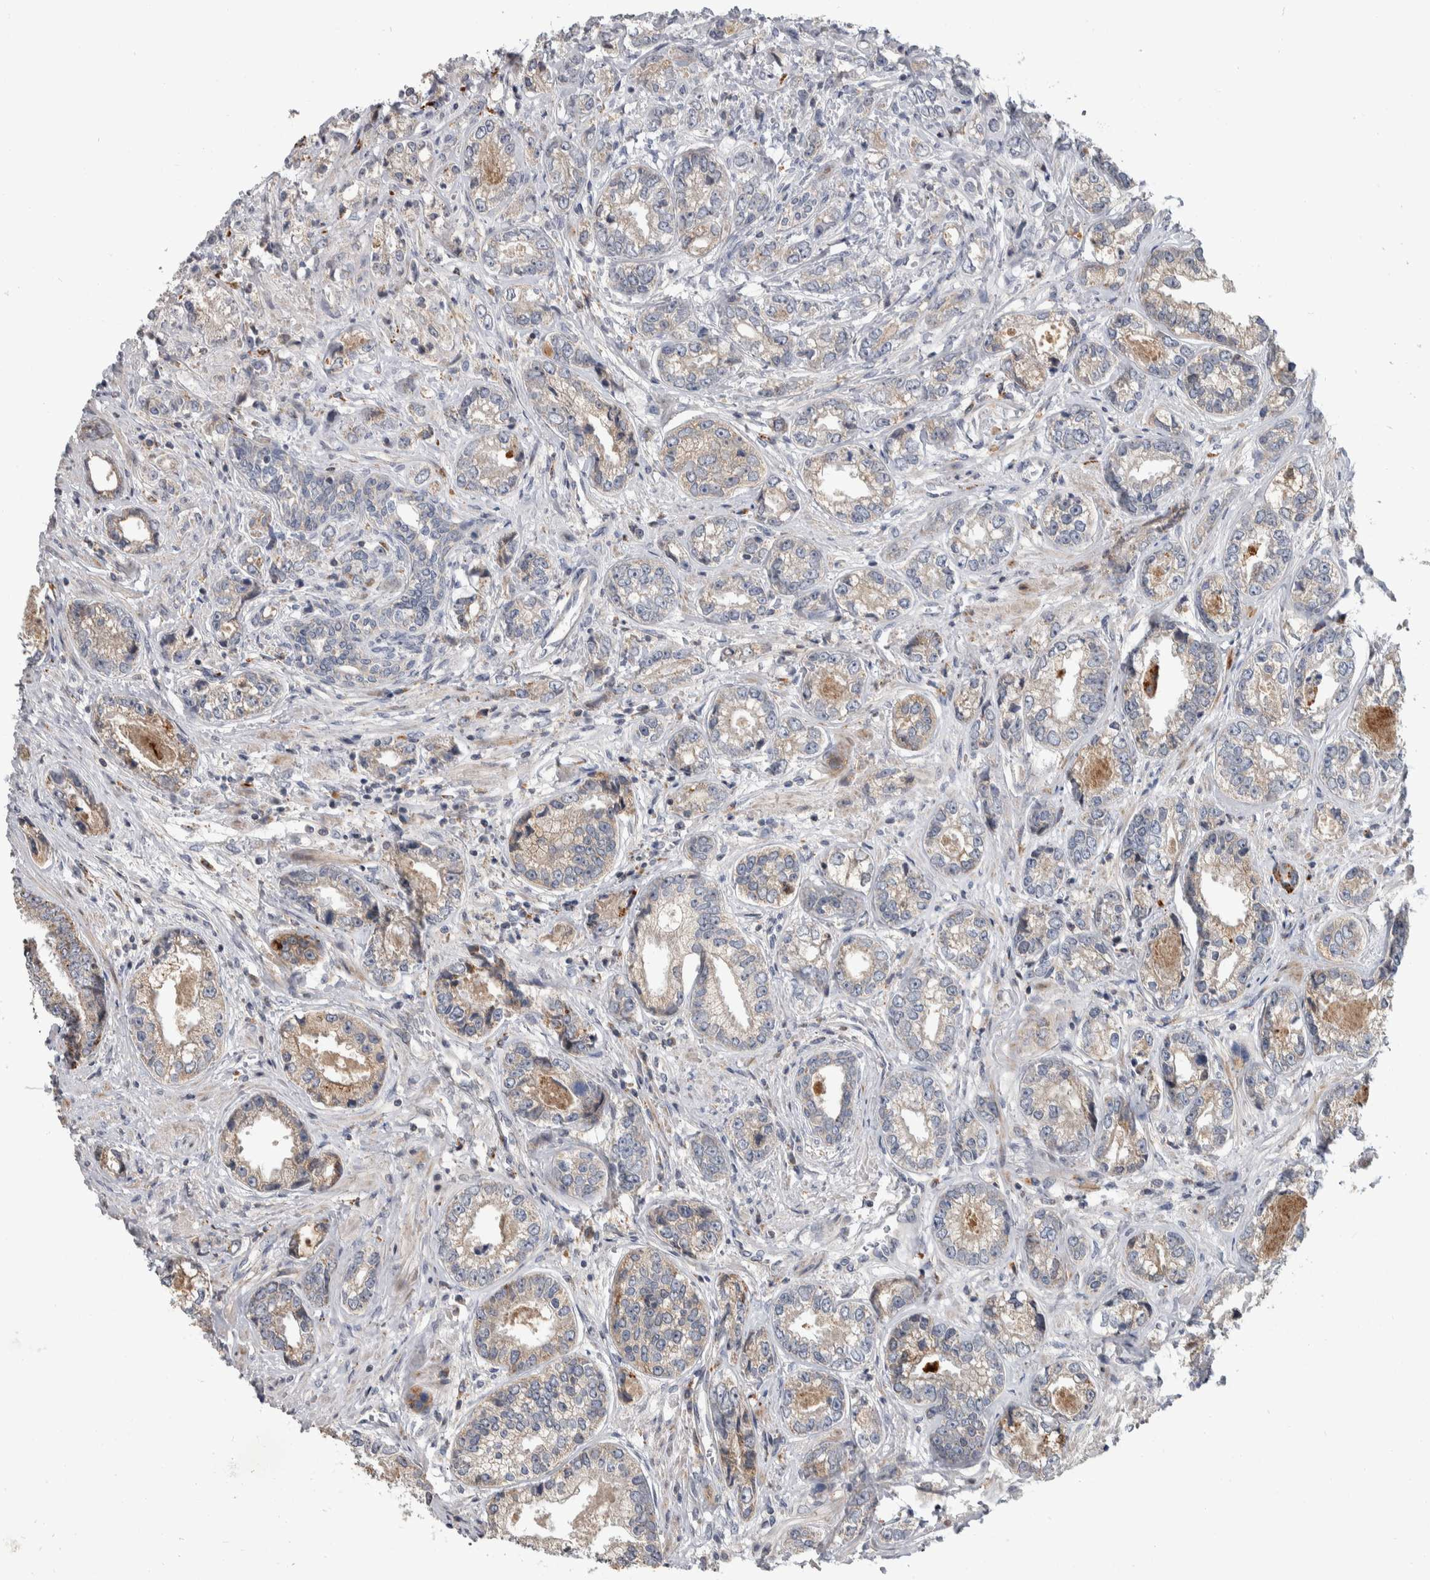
{"staining": {"intensity": "weak", "quantity": "25%-75%", "location": "cytoplasmic/membranous"}, "tissue": "prostate cancer", "cell_type": "Tumor cells", "image_type": "cancer", "snomed": [{"axis": "morphology", "description": "Adenocarcinoma, High grade"}, {"axis": "topography", "description": "Prostate"}], "caption": "Human prostate adenocarcinoma (high-grade) stained with a protein marker displays weak staining in tumor cells.", "gene": "FAM83G", "patient": {"sex": "male", "age": 61}}